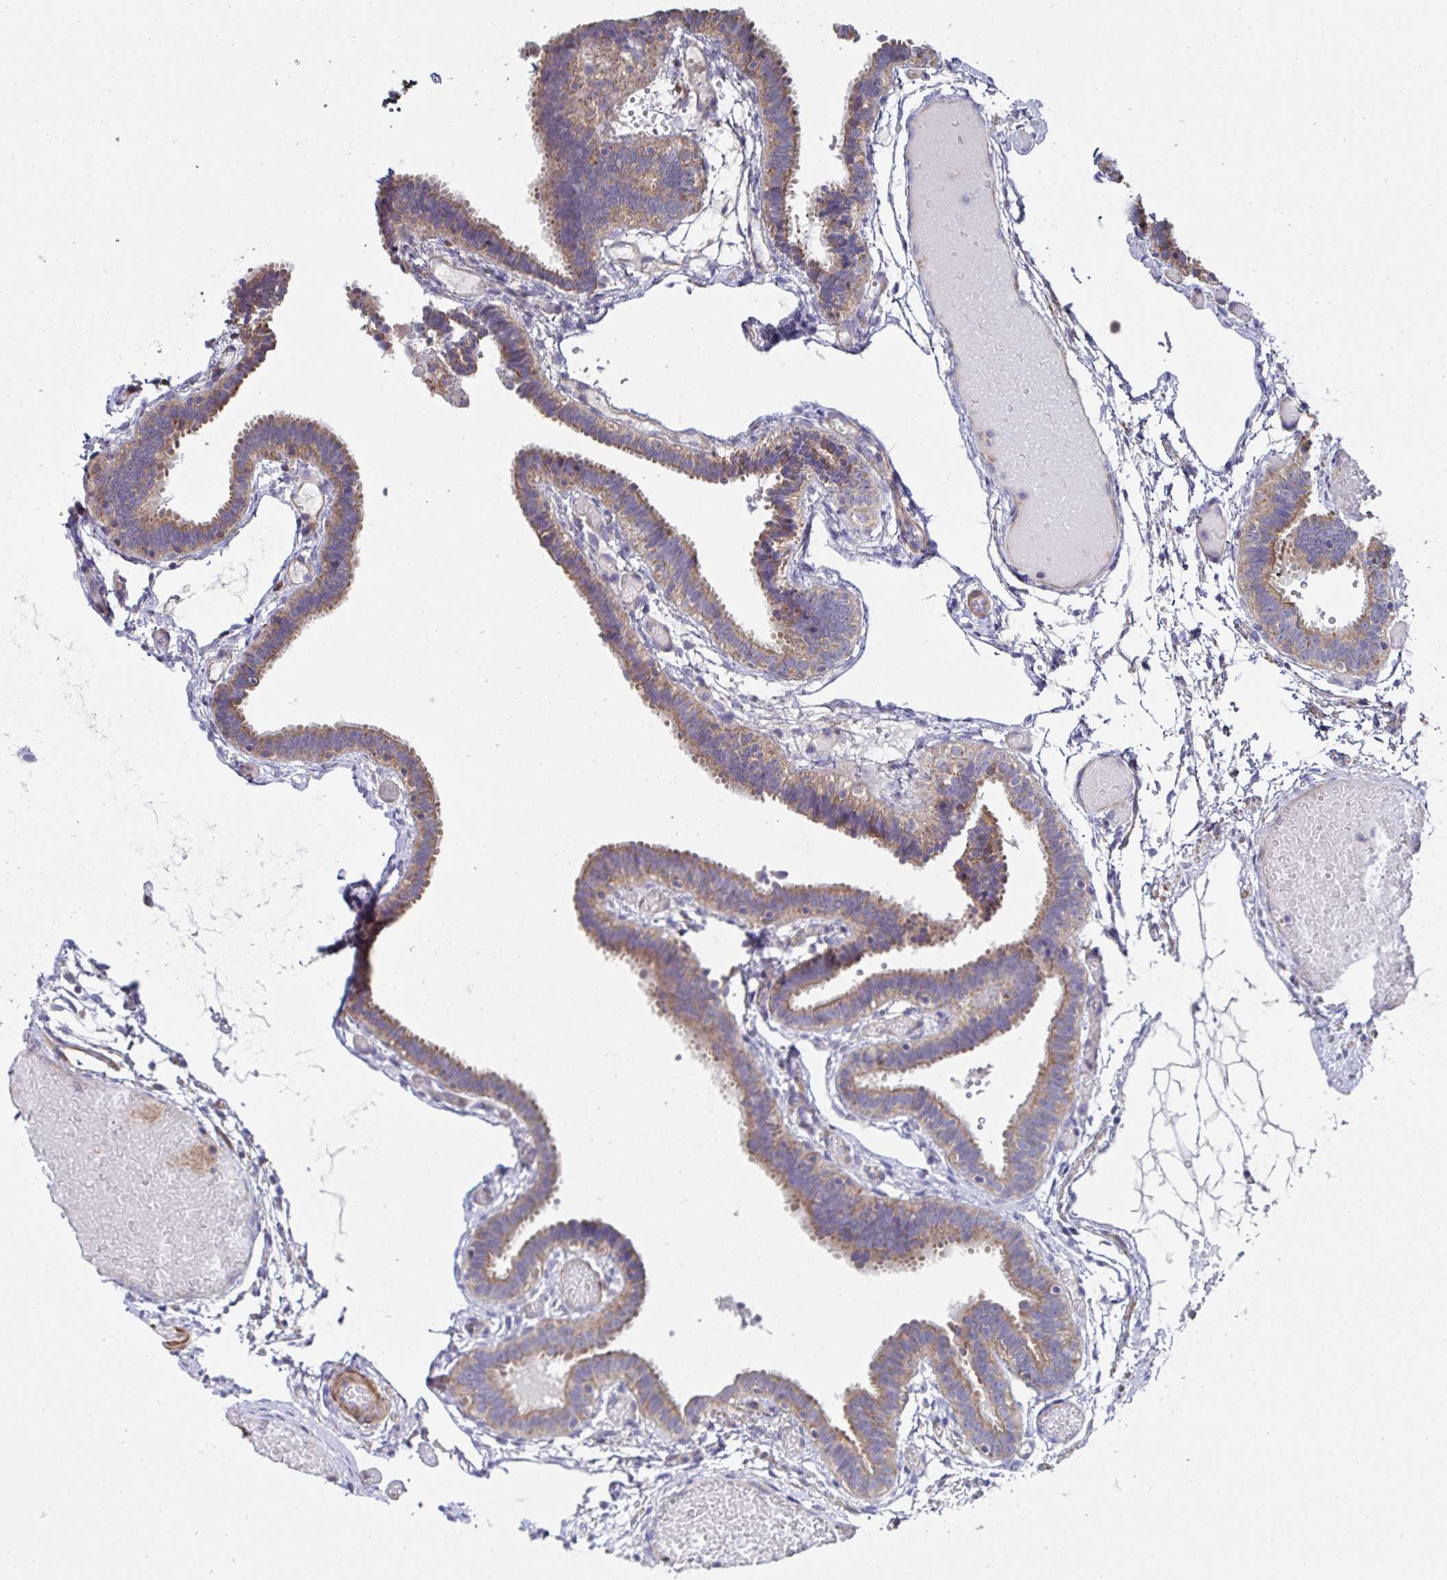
{"staining": {"intensity": "moderate", "quantity": "25%-75%", "location": "cytoplasmic/membranous"}, "tissue": "fallopian tube", "cell_type": "Glandular cells", "image_type": "normal", "snomed": [{"axis": "morphology", "description": "Normal tissue, NOS"}, {"axis": "topography", "description": "Fallopian tube"}], "caption": "Protein staining of benign fallopian tube shows moderate cytoplasmic/membranous positivity in about 25%-75% of glandular cells. Using DAB (brown) and hematoxylin (blue) stains, captured at high magnification using brightfield microscopy.", "gene": "DZANK1", "patient": {"sex": "female", "age": 37}}